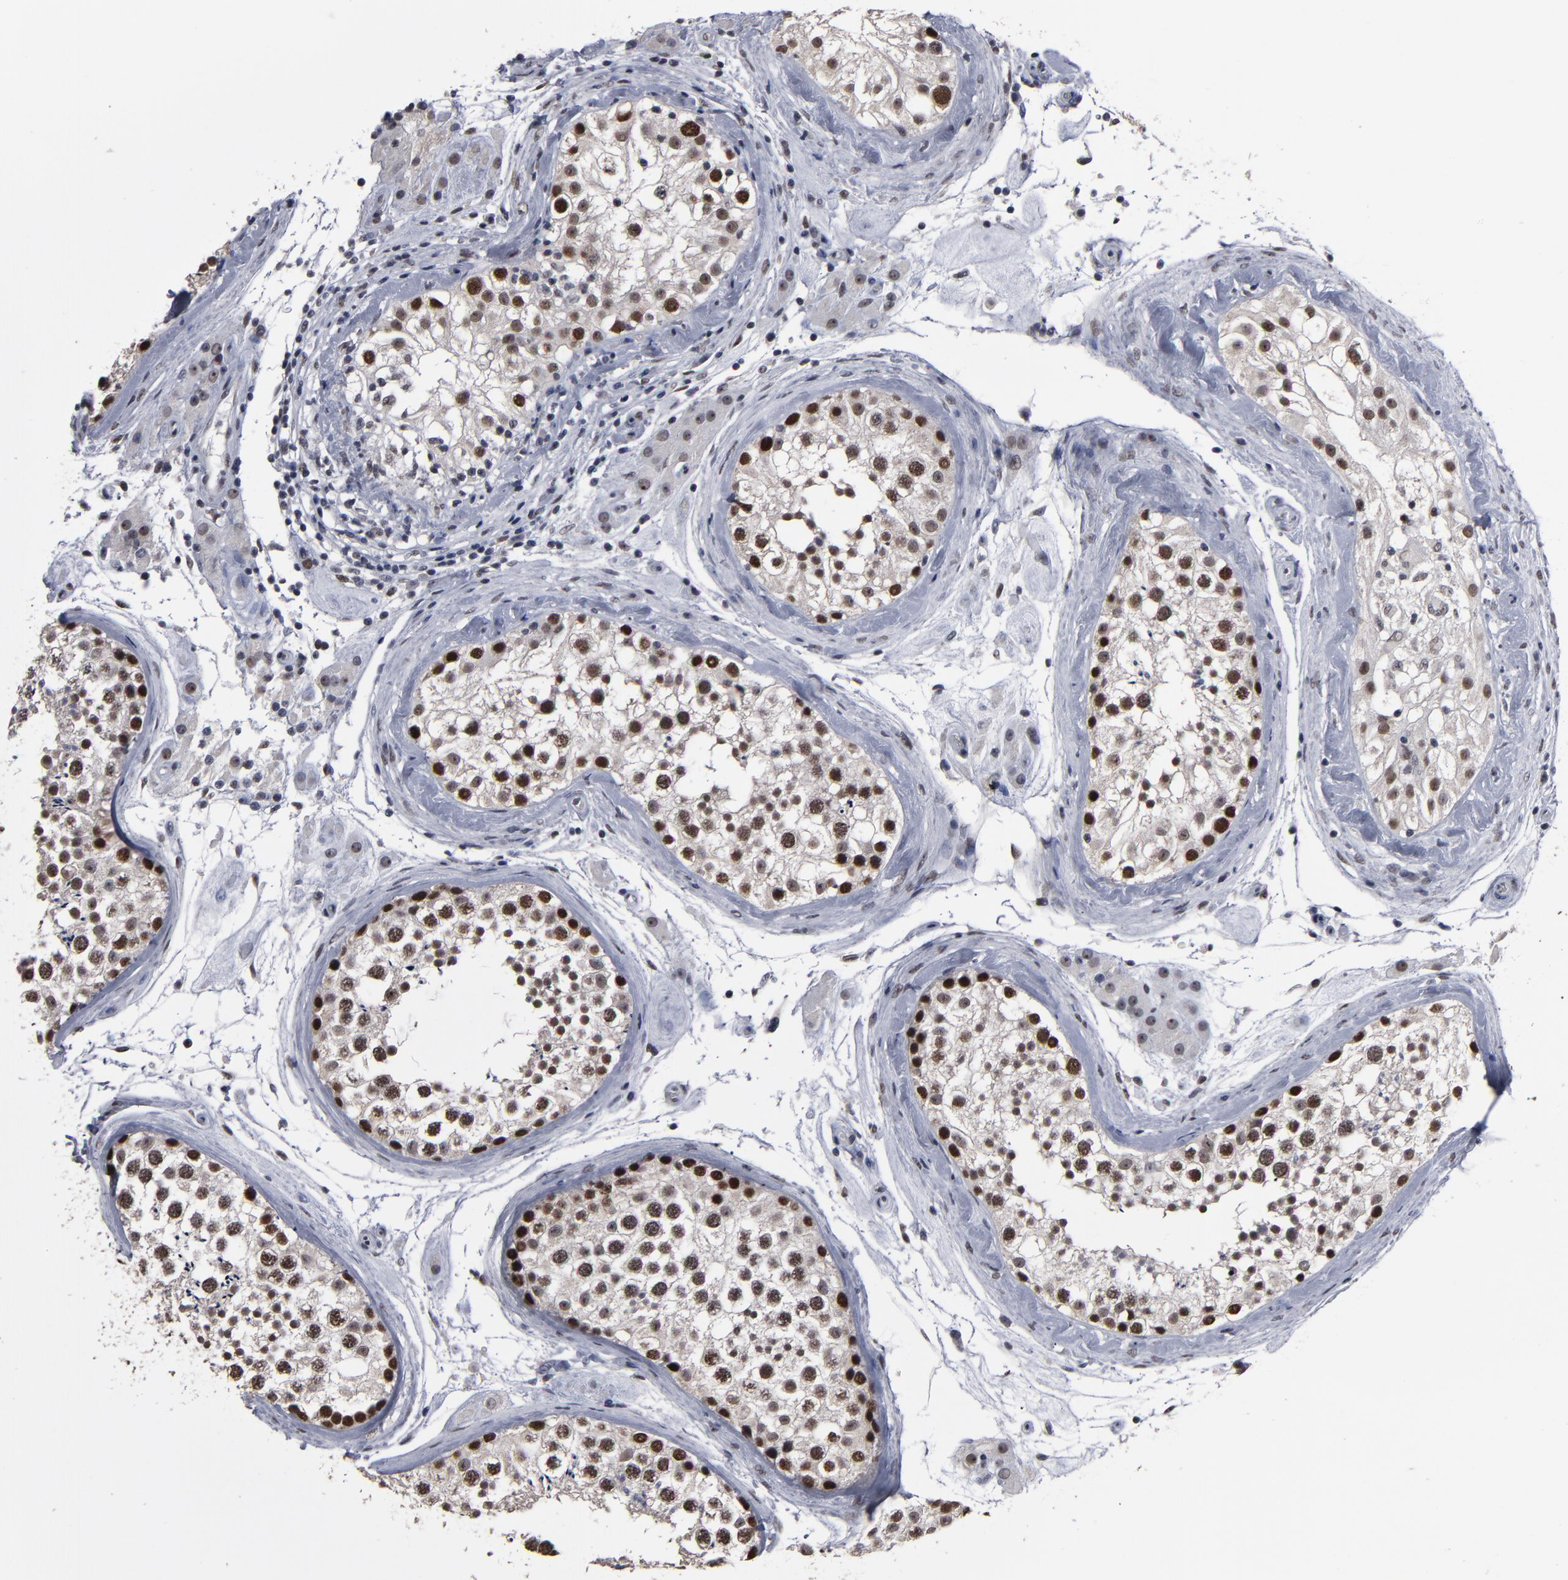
{"staining": {"intensity": "strong", "quantity": ">75%", "location": "cytoplasmic/membranous,nuclear"}, "tissue": "testis", "cell_type": "Cells in seminiferous ducts", "image_type": "normal", "snomed": [{"axis": "morphology", "description": "Normal tissue, NOS"}, {"axis": "topography", "description": "Testis"}], "caption": "A high amount of strong cytoplasmic/membranous,nuclear positivity is seen in about >75% of cells in seminiferous ducts in unremarkable testis. Nuclei are stained in blue.", "gene": "SSRP1", "patient": {"sex": "male", "age": 46}}